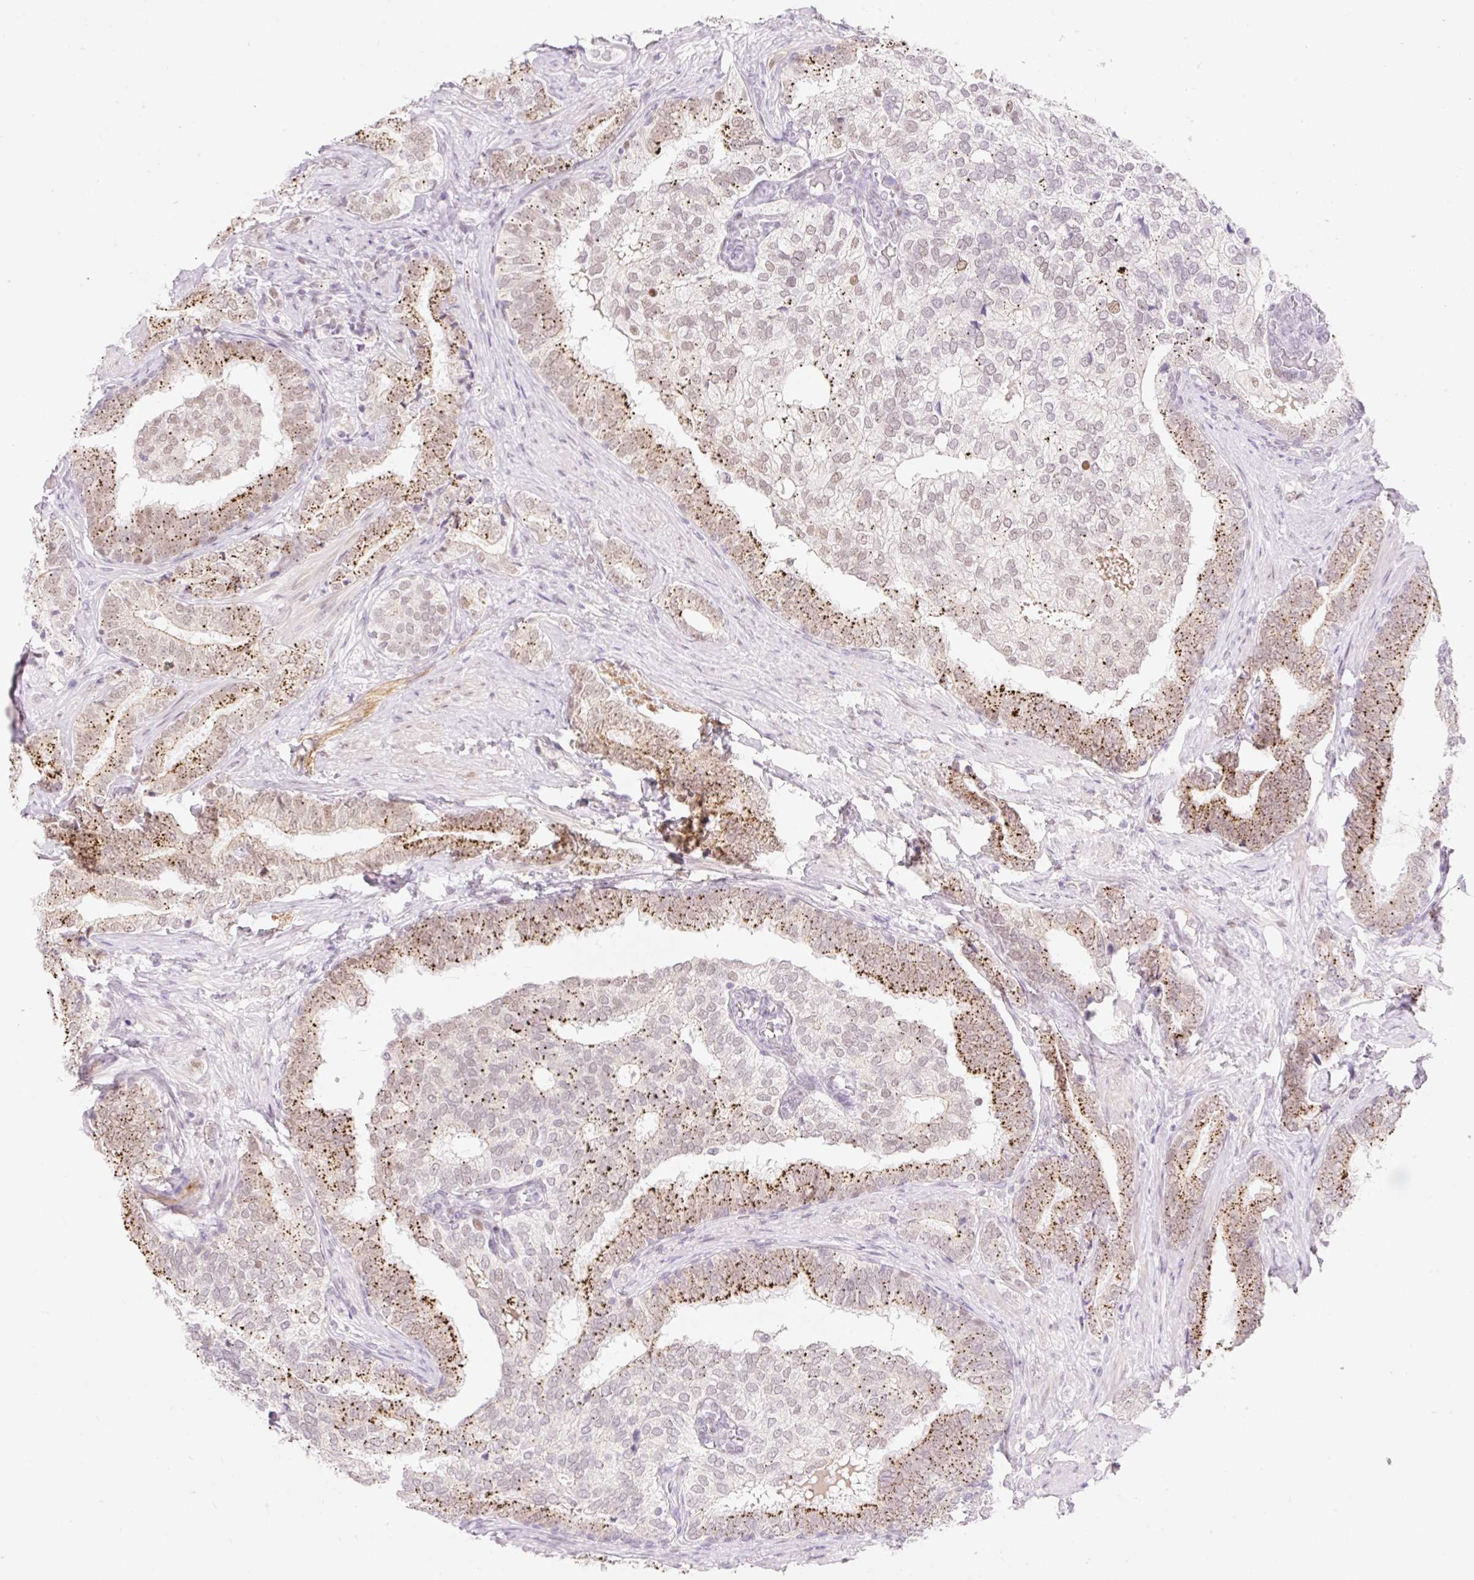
{"staining": {"intensity": "moderate", "quantity": "25%-75%", "location": "cytoplasmic/membranous"}, "tissue": "prostate cancer", "cell_type": "Tumor cells", "image_type": "cancer", "snomed": [{"axis": "morphology", "description": "Adenocarcinoma, High grade"}, {"axis": "topography", "description": "Prostate"}], "caption": "High-magnification brightfield microscopy of prostate adenocarcinoma (high-grade) stained with DAB (brown) and counterstained with hematoxylin (blue). tumor cells exhibit moderate cytoplasmic/membranous staining is identified in about25%-75% of cells.", "gene": "H2BW1", "patient": {"sex": "male", "age": 72}}